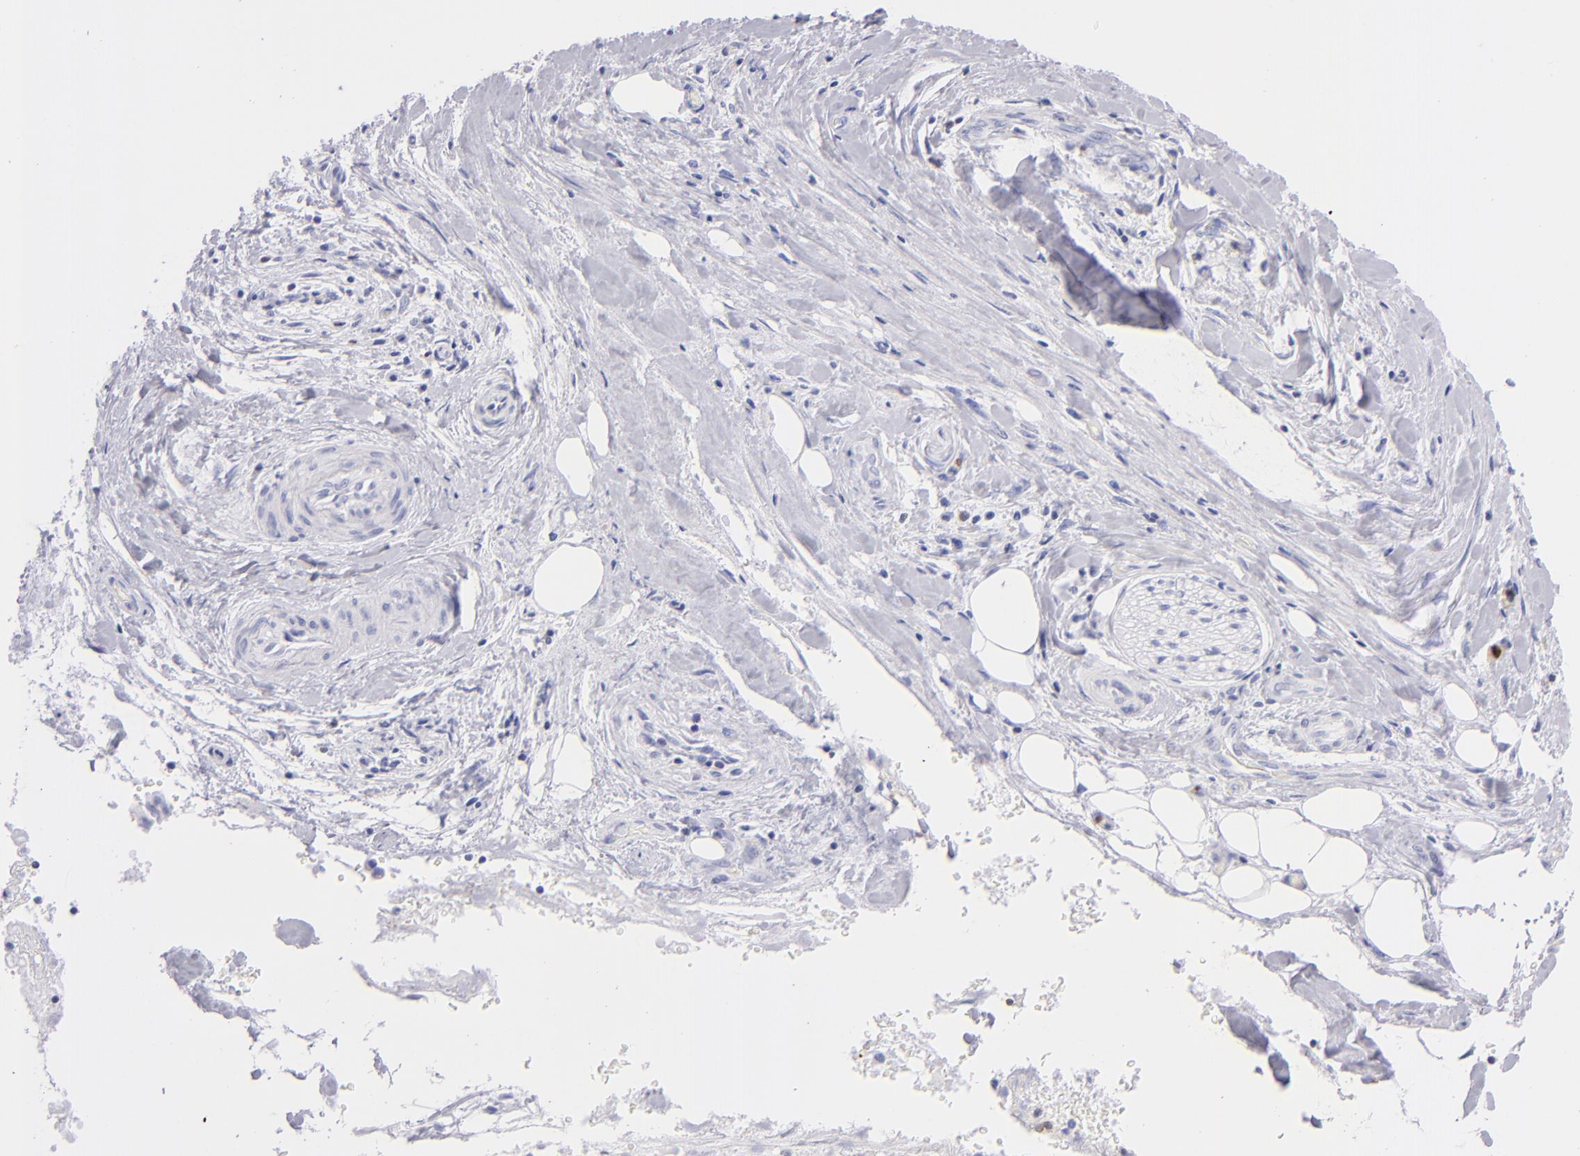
{"staining": {"intensity": "negative", "quantity": "none", "location": "none"}, "tissue": "liver cancer", "cell_type": "Tumor cells", "image_type": "cancer", "snomed": [{"axis": "morphology", "description": "Cholangiocarcinoma"}, {"axis": "topography", "description": "Liver"}], "caption": "This is a histopathology image of immunohistochemistry (IHC) staining of cholangiocarcinoma (liver), which shows no positivity in tumor cells. (DAB (3,3'-diaminobenzidine) immunohistochemistry visualized using brightfield microscopy, high magnification).", "gene": "PRF1", "patient": {"sex": "male", "age": 58}}